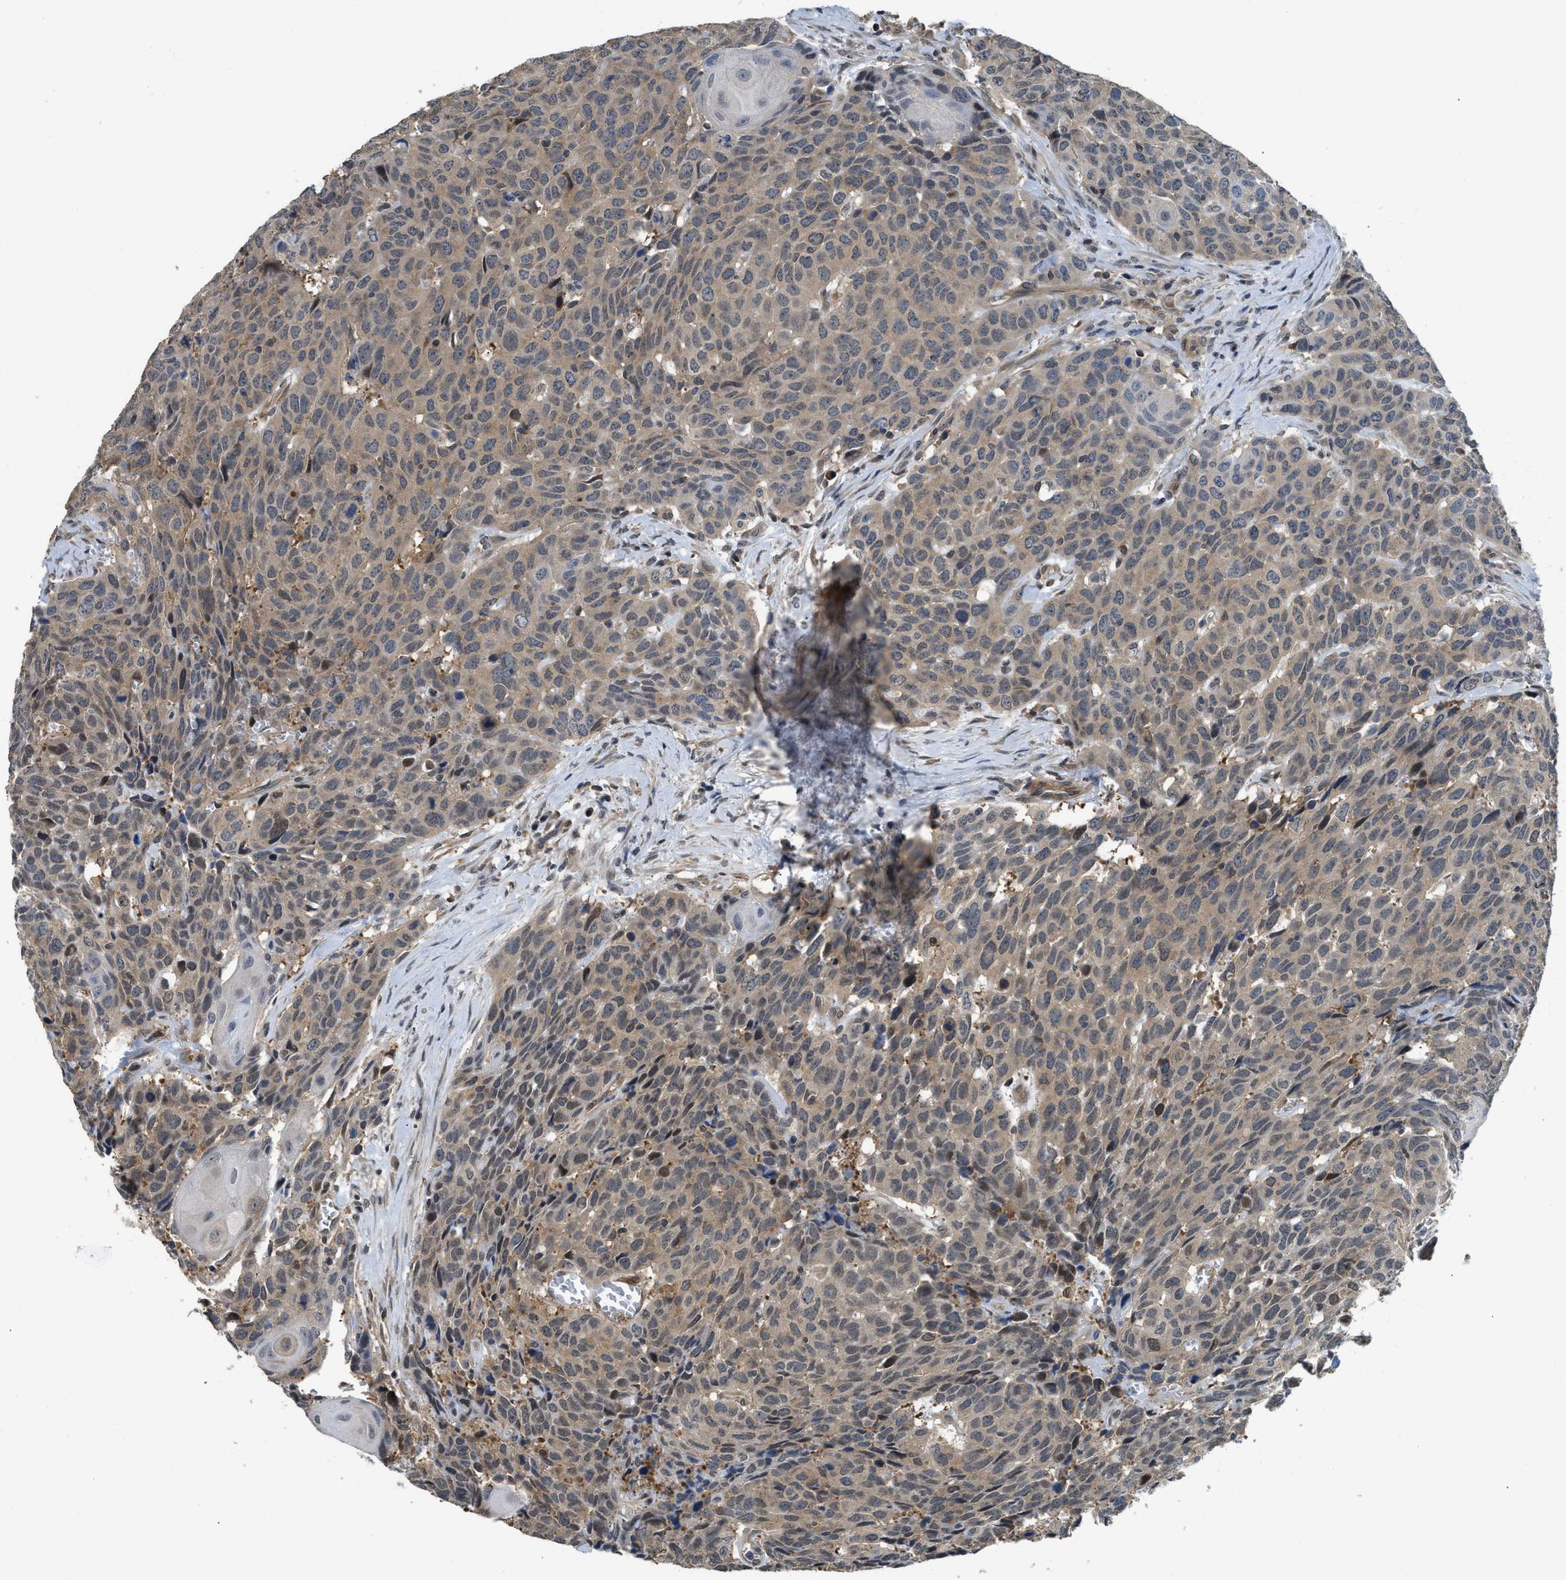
{"staining": {"intensity": "weak", "quantity": ">75%", "location": "cytoplasmic/membranous"}, "tissue": "head and neck cancer", "cell_type": "Tumor cells", "image_type": "cancer", "snomed": [{"axis": "morphology", "description": "Squamous cell carcinoma, NOS"}, {"axis": "topography", "description": "Head-Neck"}], "caption": "Approximately >75% of tumor cells in head and neck squamous cell carcinoma reveal weak cytoplasmic/membranous protein positivity as visualized by brown immunohistochemical staining.", "gene": "TES", "patient": {"sex": "male", "age": 66}}